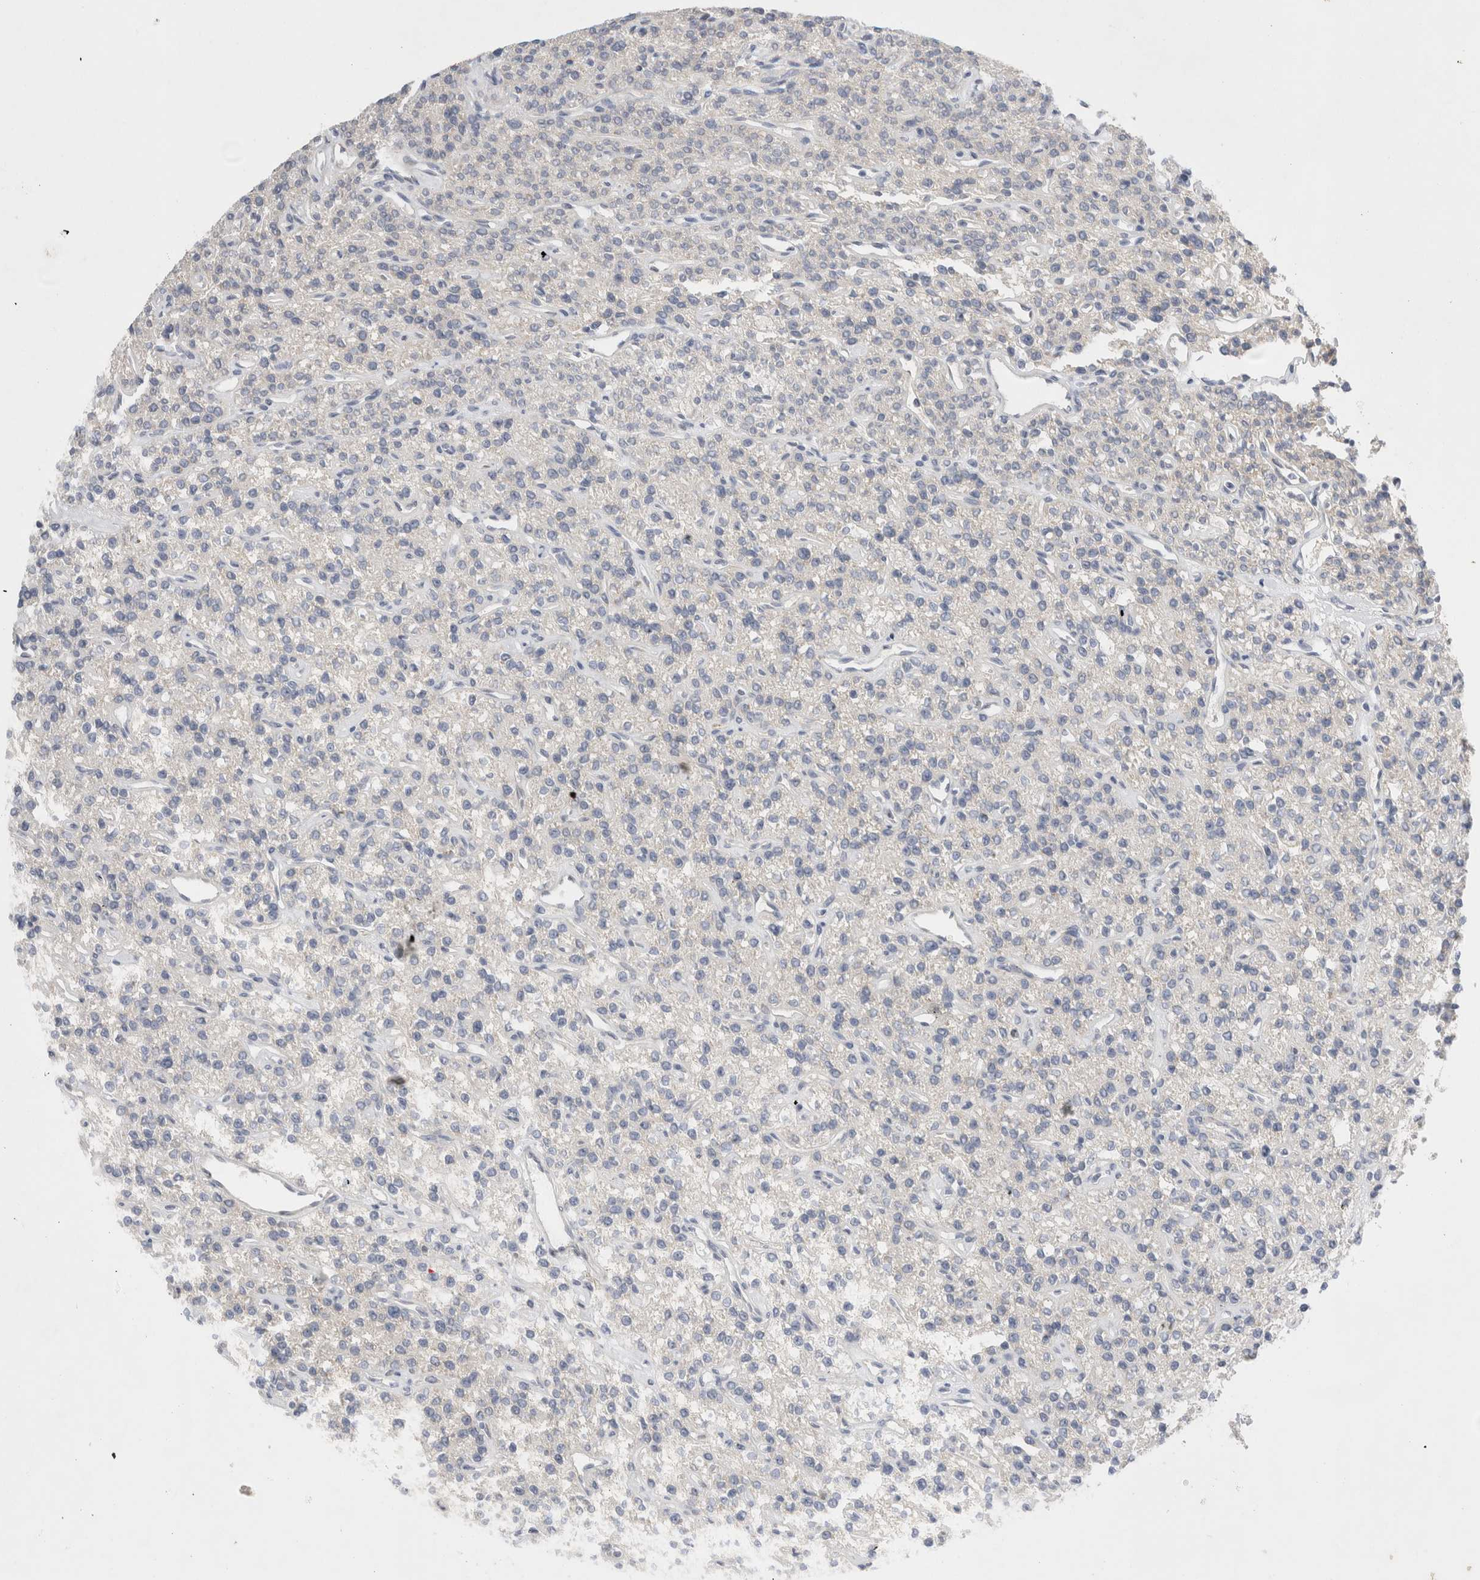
{"staining": {"intensity": "weak", "quantity": "<25%", "location": "cytoplasmic/membranous"}, "tissue": "parathyroid gland", "cell_type": "Glandular cells", "image_type": "normal", "snomed": [{"axis": "morphology", "description": "Normal tissue, NOS"}, {"axis": "topography", "description": "Parathyroid gland"}], "caption": "DAB immunohistochemical staining of unremarkable human parathyroid gland demonstrates no significant expression in glandular cells.", "gene": "ZNF23", "patient": {"sex": "male", "age": 46}}